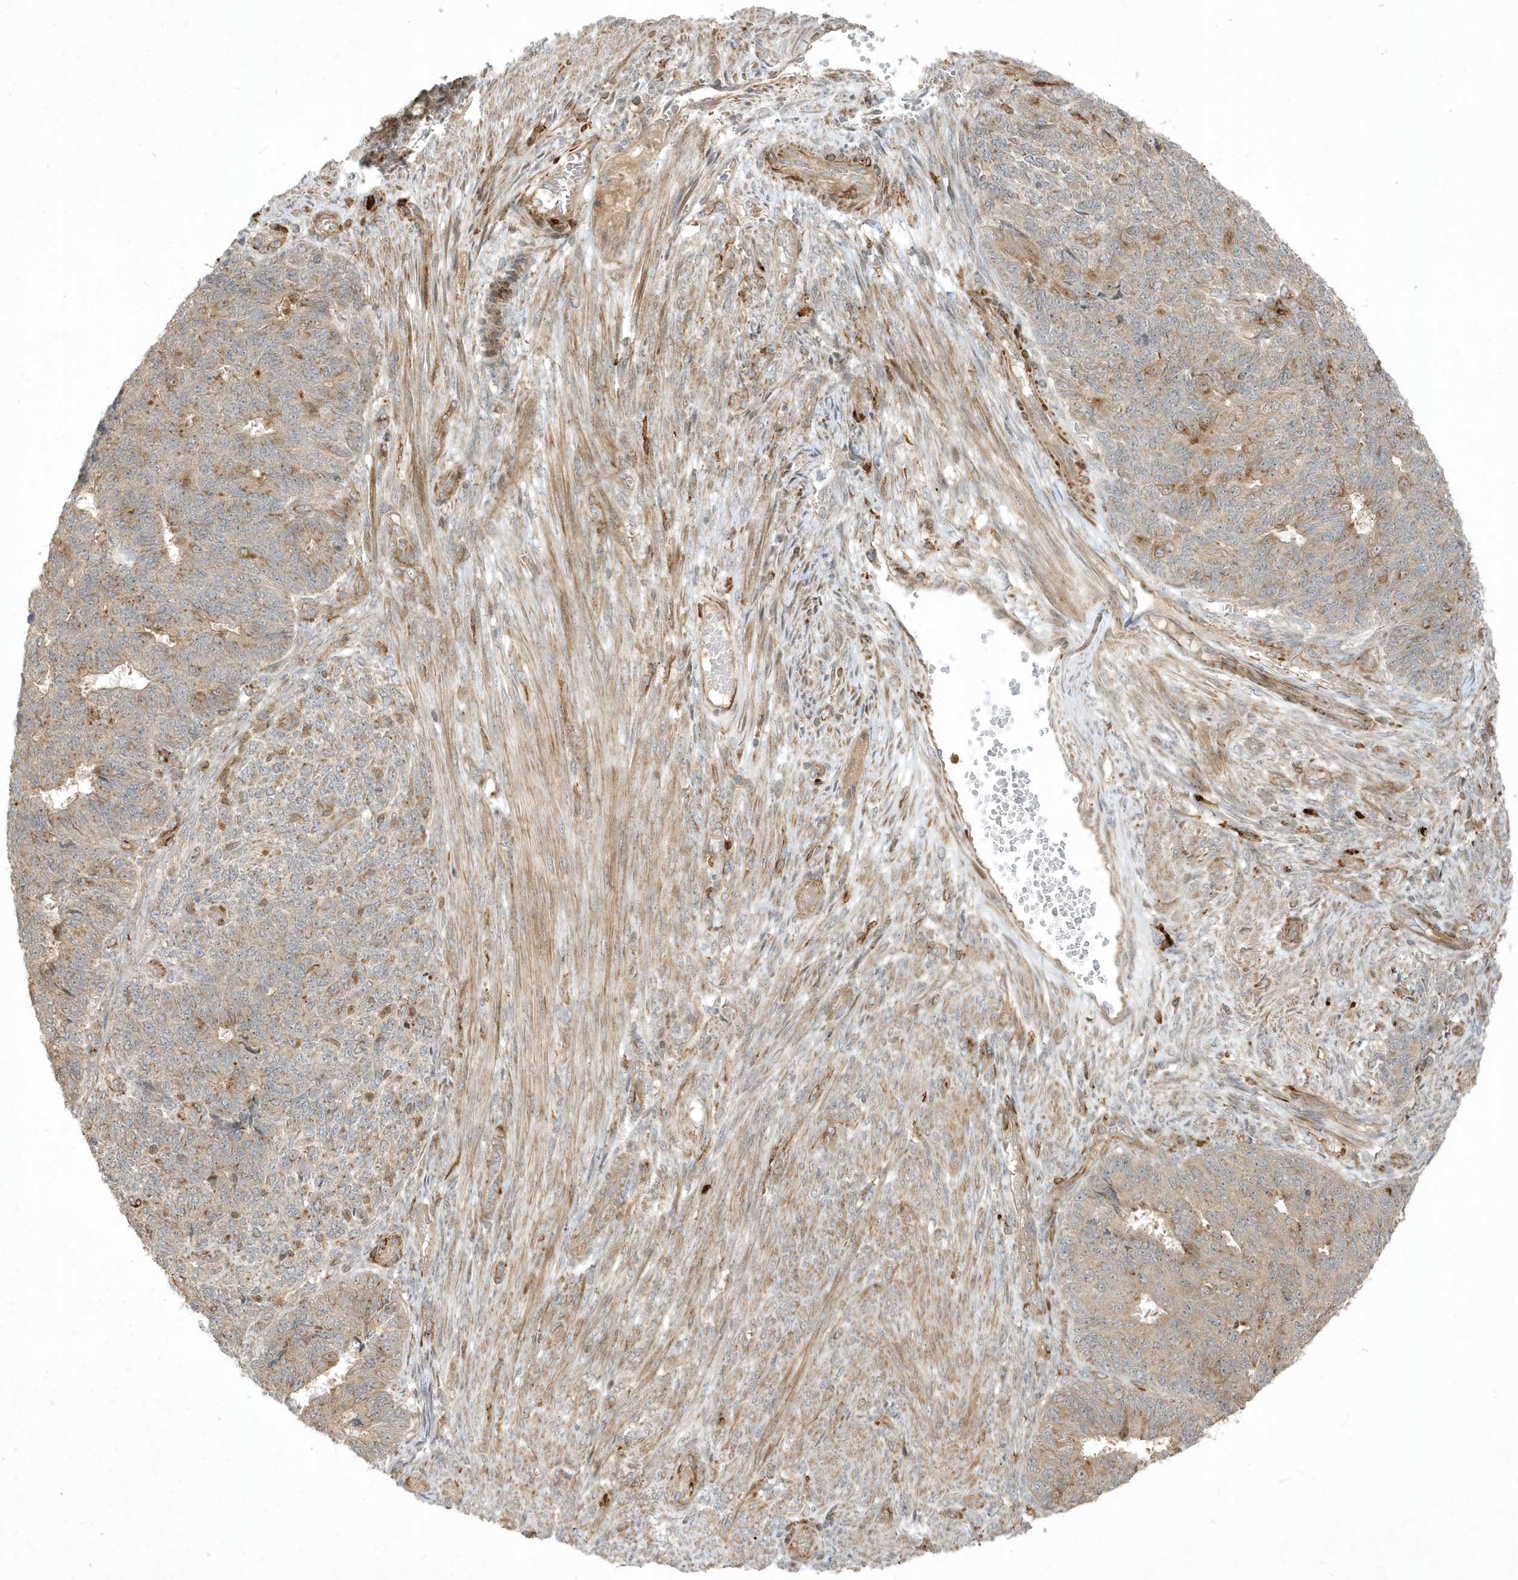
{"staining": {"intensity": "weak", "quantity": "25%-75%", "location": "cytoplasmic/membranous"}, "tissue": "endometrial cancer", "cell_type": "Tumor cells", "image_type": "cancer", "snomed": [{"axis": "morphology", "description": "Adenocarcinoma, NOS"}, {"axis": "topography", "description": "Endometrium"}], "caption": "Human endometrial cancer (adenocarcinoma) stained for a protein (brown) exhibits weak cytoplasmic/membranous positive positivity in approximately 25%-75% of tumor cells.", "gene": "IFT57", "patient": {"sex": "female", "age": 32}}